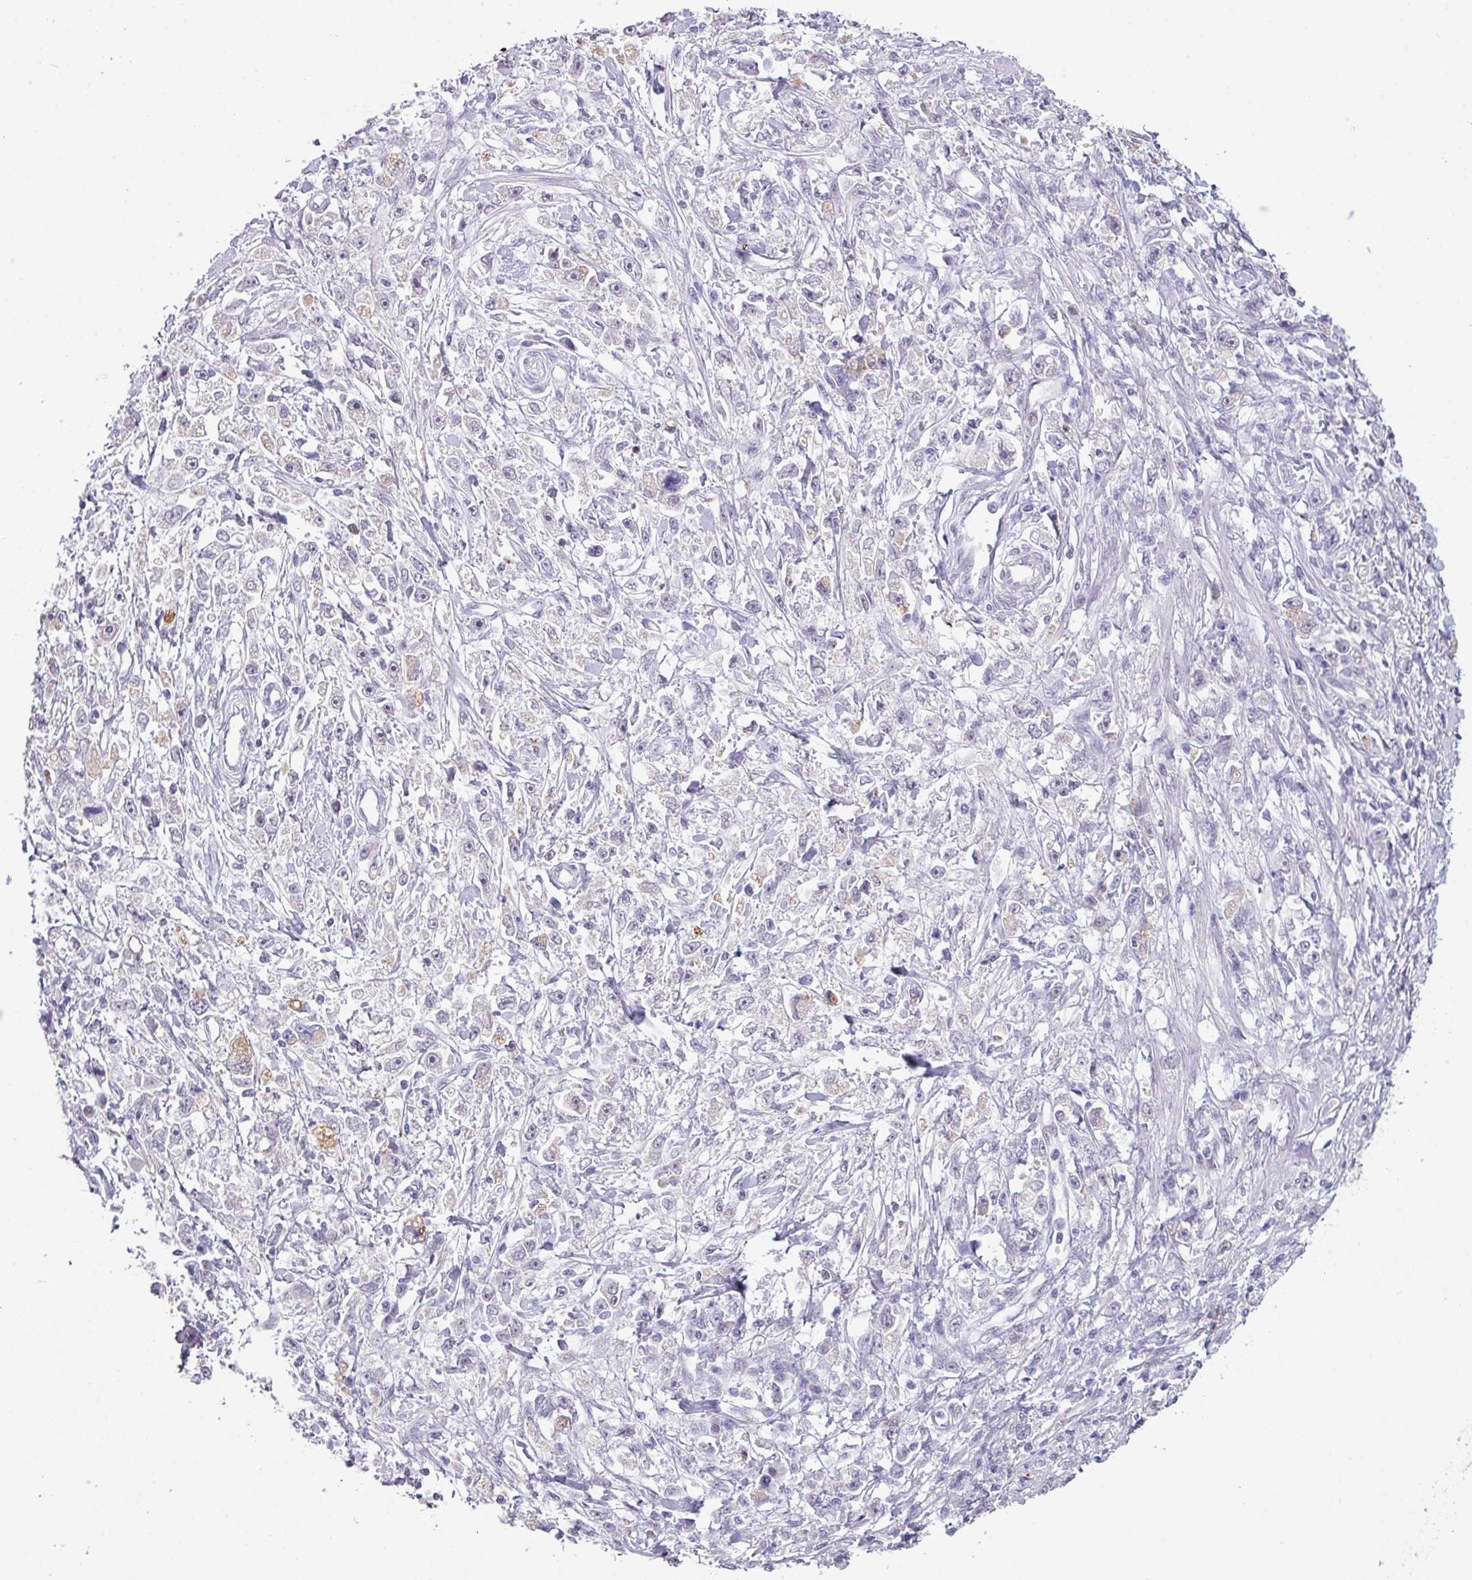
{"staining": {"intensity": "negative", "quantity": "none", "location": "none"}, "tissue": "stomach cancer", "cell_type": "Tumor cells", "image_type": "cancer", "snomed": [{"axis": "morphology", "description": "Adenocarcinoma, NOS"}, {"axis": "topography", "description": "Stomach"}], "caption": "A high-resolution histopathology image shows immunohistochemistry staining of stomach adenocarcinoma, which displays no significant expression in tumor cells.", "gene": "ANKRD13B", "patient": {"sex": "female", "age": 59}}